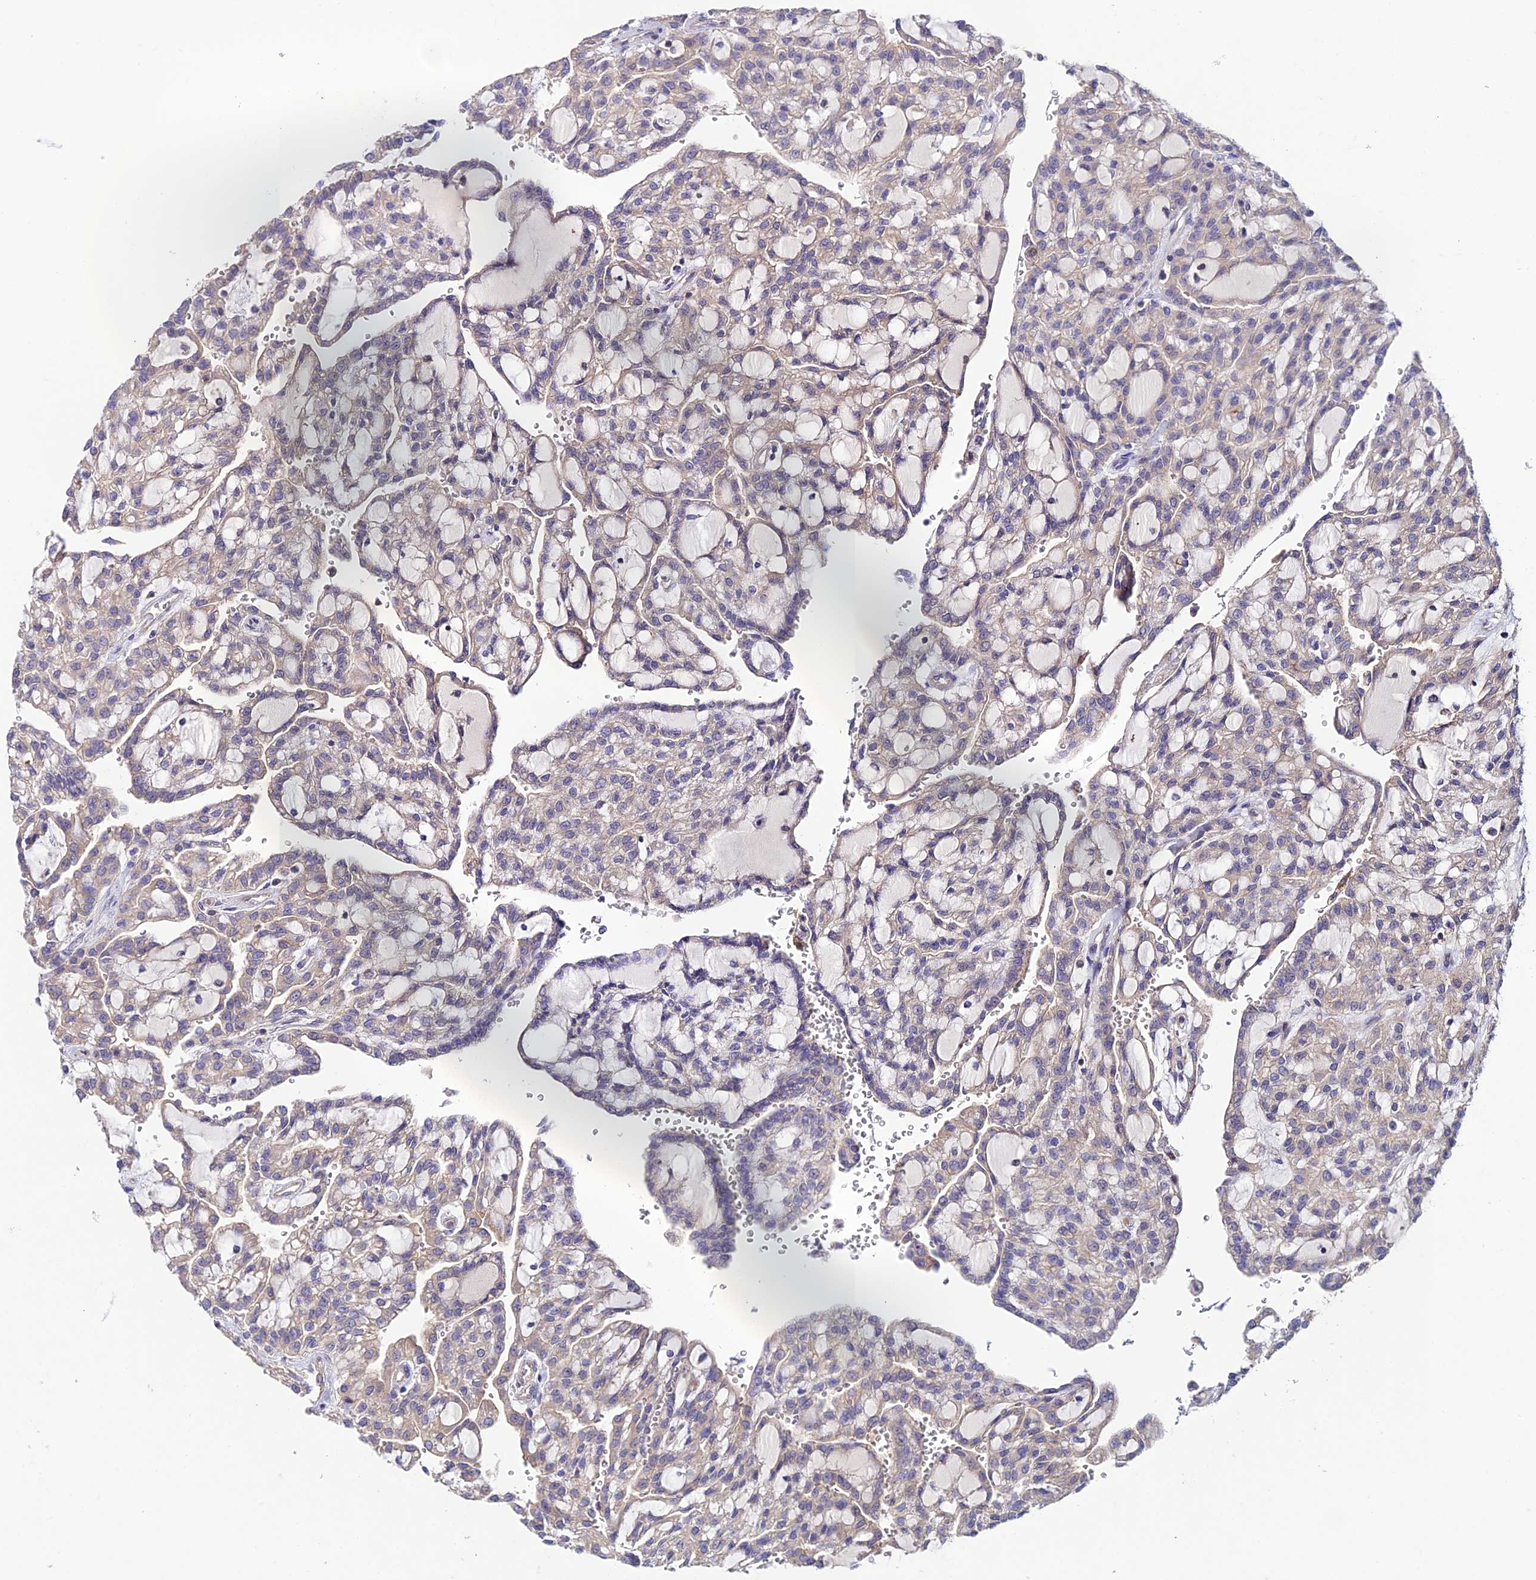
{"staining": {"intensity": "negative", "quantity": "none", "location": "none"}, "tissue": "renal cancer", "cell_type": "Tumor cells", "image_type": "cancer", "snomed": [{"axis": "morphology", "description": "Adenocarcinoma, NOS"}, {"axis": "topography", "description": "Kidney"}], "caption": "Image shows no protein expression in tumor cells of renal cancer tissue.", "gene": "BRME1", "patient": {"sex": "male", "age": 63}}